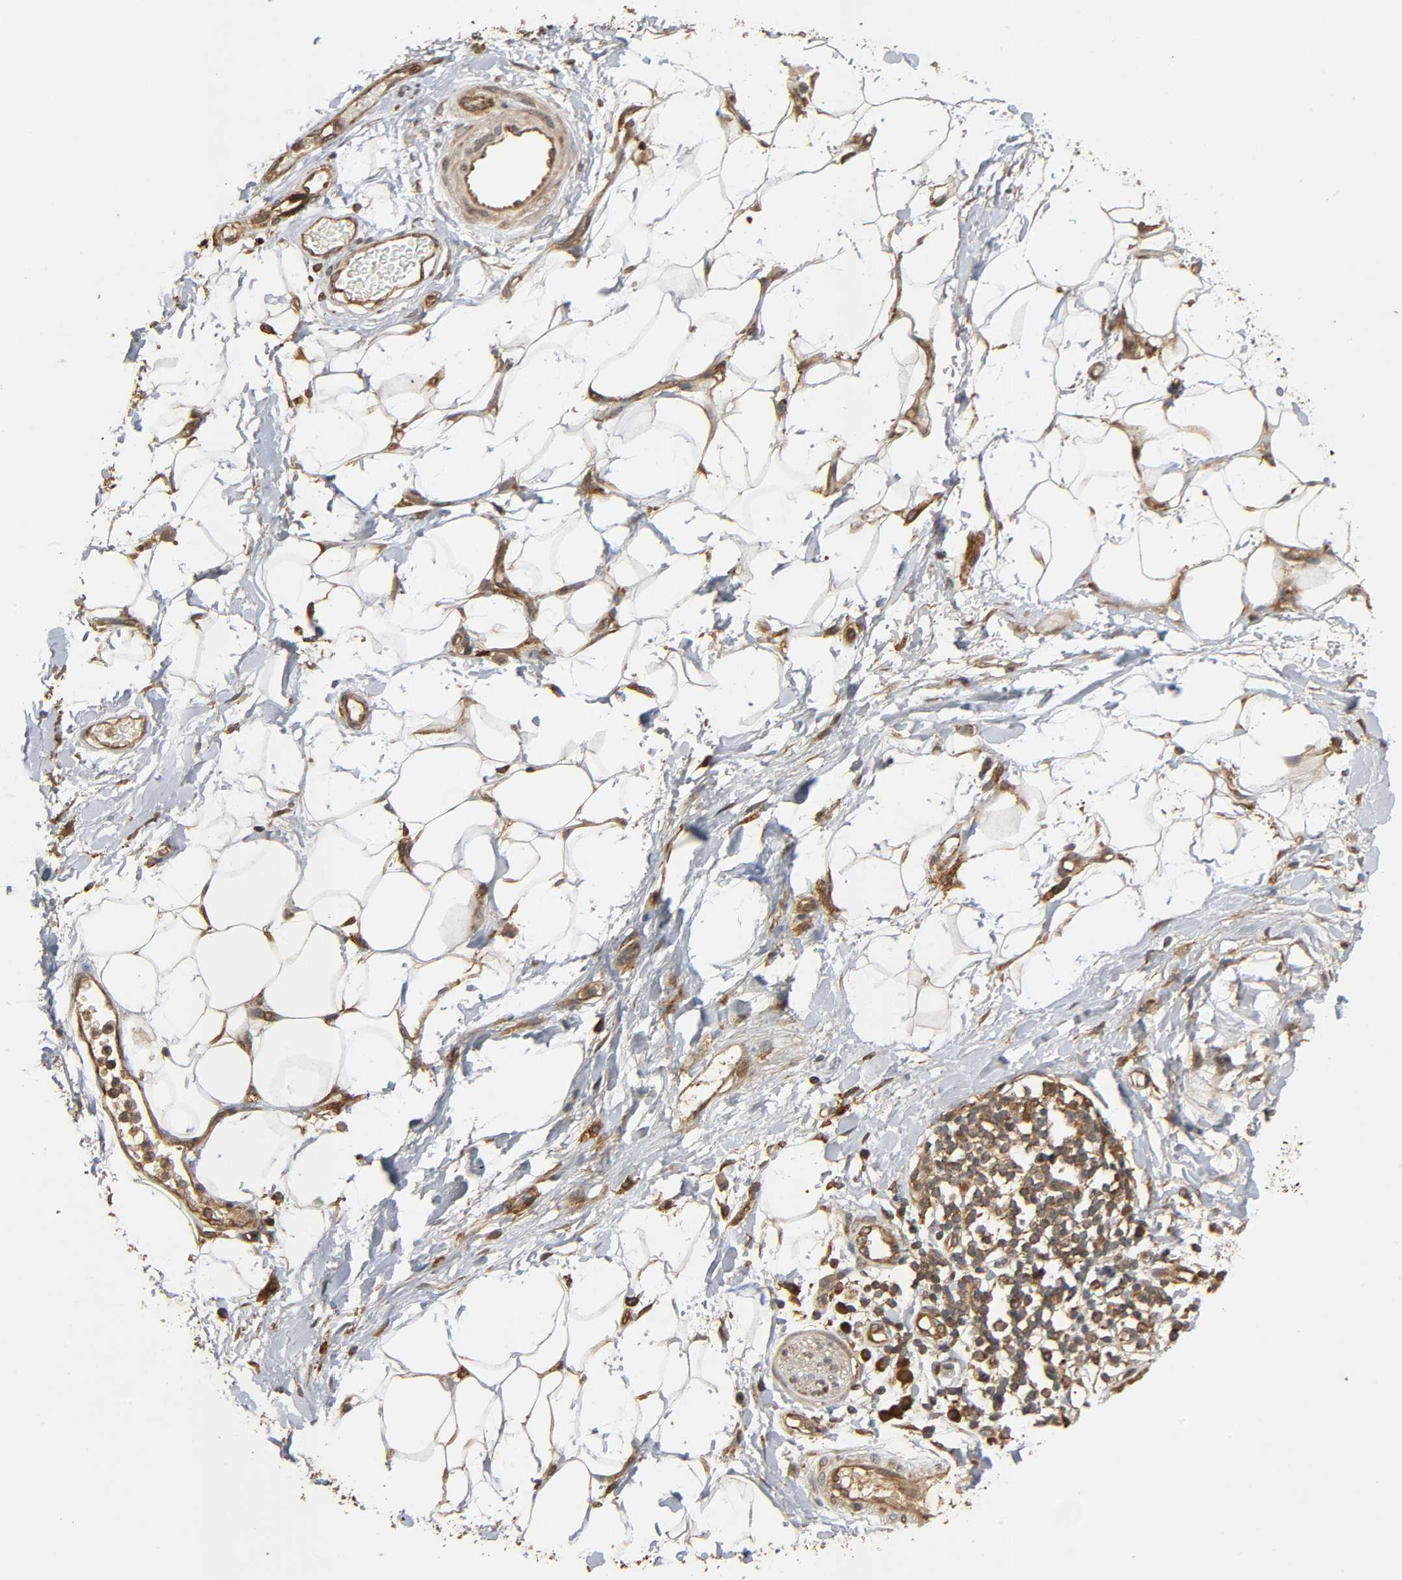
{"staining": {"intensity": "moderate", "quantity": ">75%", "location": "cytoplasmic/membranous"}, "tissue": "adipose tissue", "cell_type": "Adipocytes", "image_type": "normal", "snomed": [{"axis": "morphology", "description": "Normal tissue, NOS"}, {"axis": "morphology", "description": "Urothelial carcinoma, High grade"}, {"axis": "topography", "description": "Vascular tissue"}, {"axis": "topography", "description": "Urinary bladder"}], "caption": "An IHC image of benign tissue is shown. Protein staining in brown labels moderate cytoplasmic/membranous positivity in adipose tissue within adipocytes.", "gene": "MAP3K8", "patient": {"sex": "female", "age": 56}}